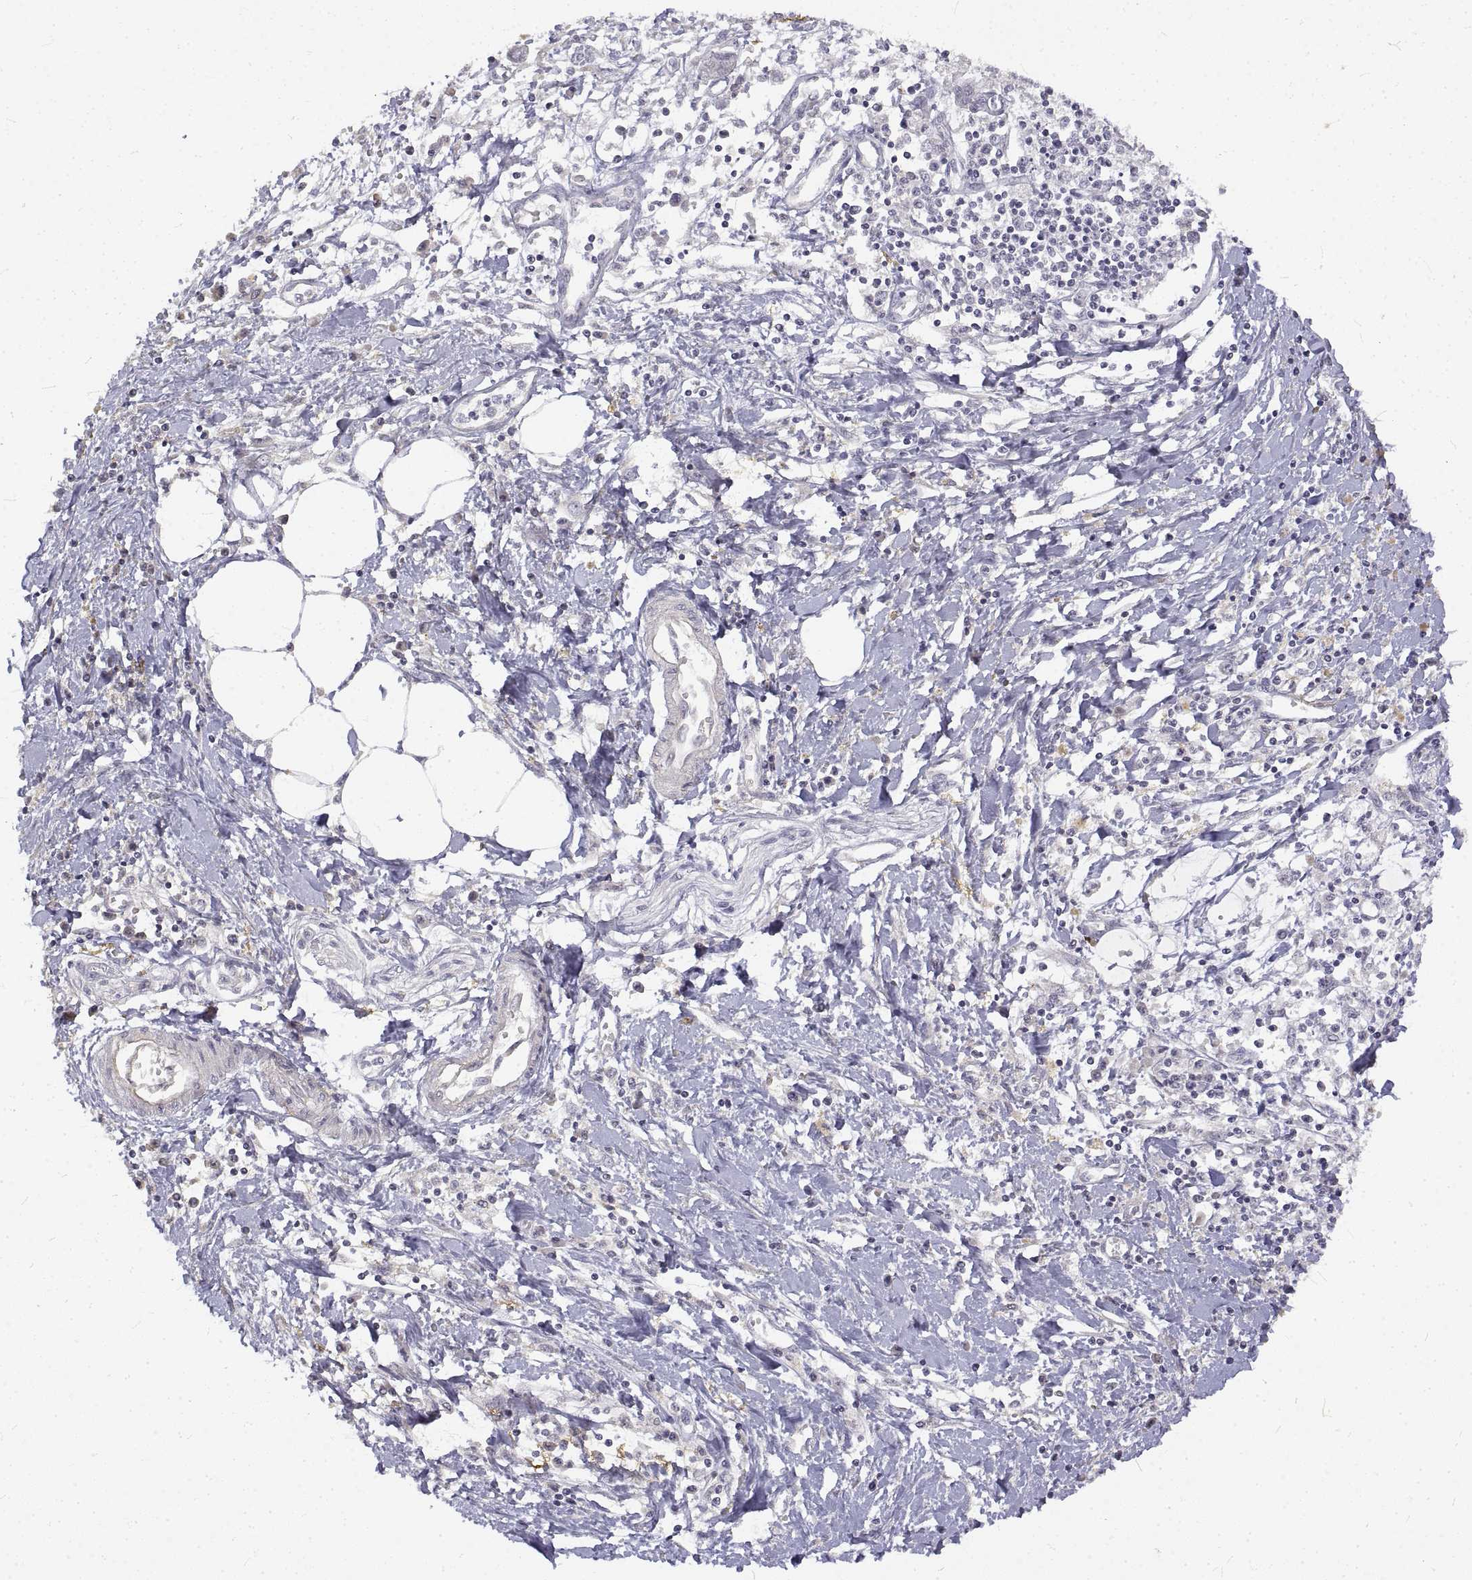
{"staining": {"intensity": "negative", "quantity": "none", "location": "none"}, "tissue": "pancreatic cancer", "cell_type": "Tumor cells", "image_type": "cancer", "snomed": [{"axis": "morphology", "description": "Adenocarcinoma, NOS"}, {"axis": "topography", "description": "Pancreas"}], "caption": "Tumor cells show no significant staining in adenocarcinoma (pancreatic). (Brightfield microscopy of DAB IHC at high magnification).", "gene": "ANO2", "patient": {"sex": "male", "age": 60}}